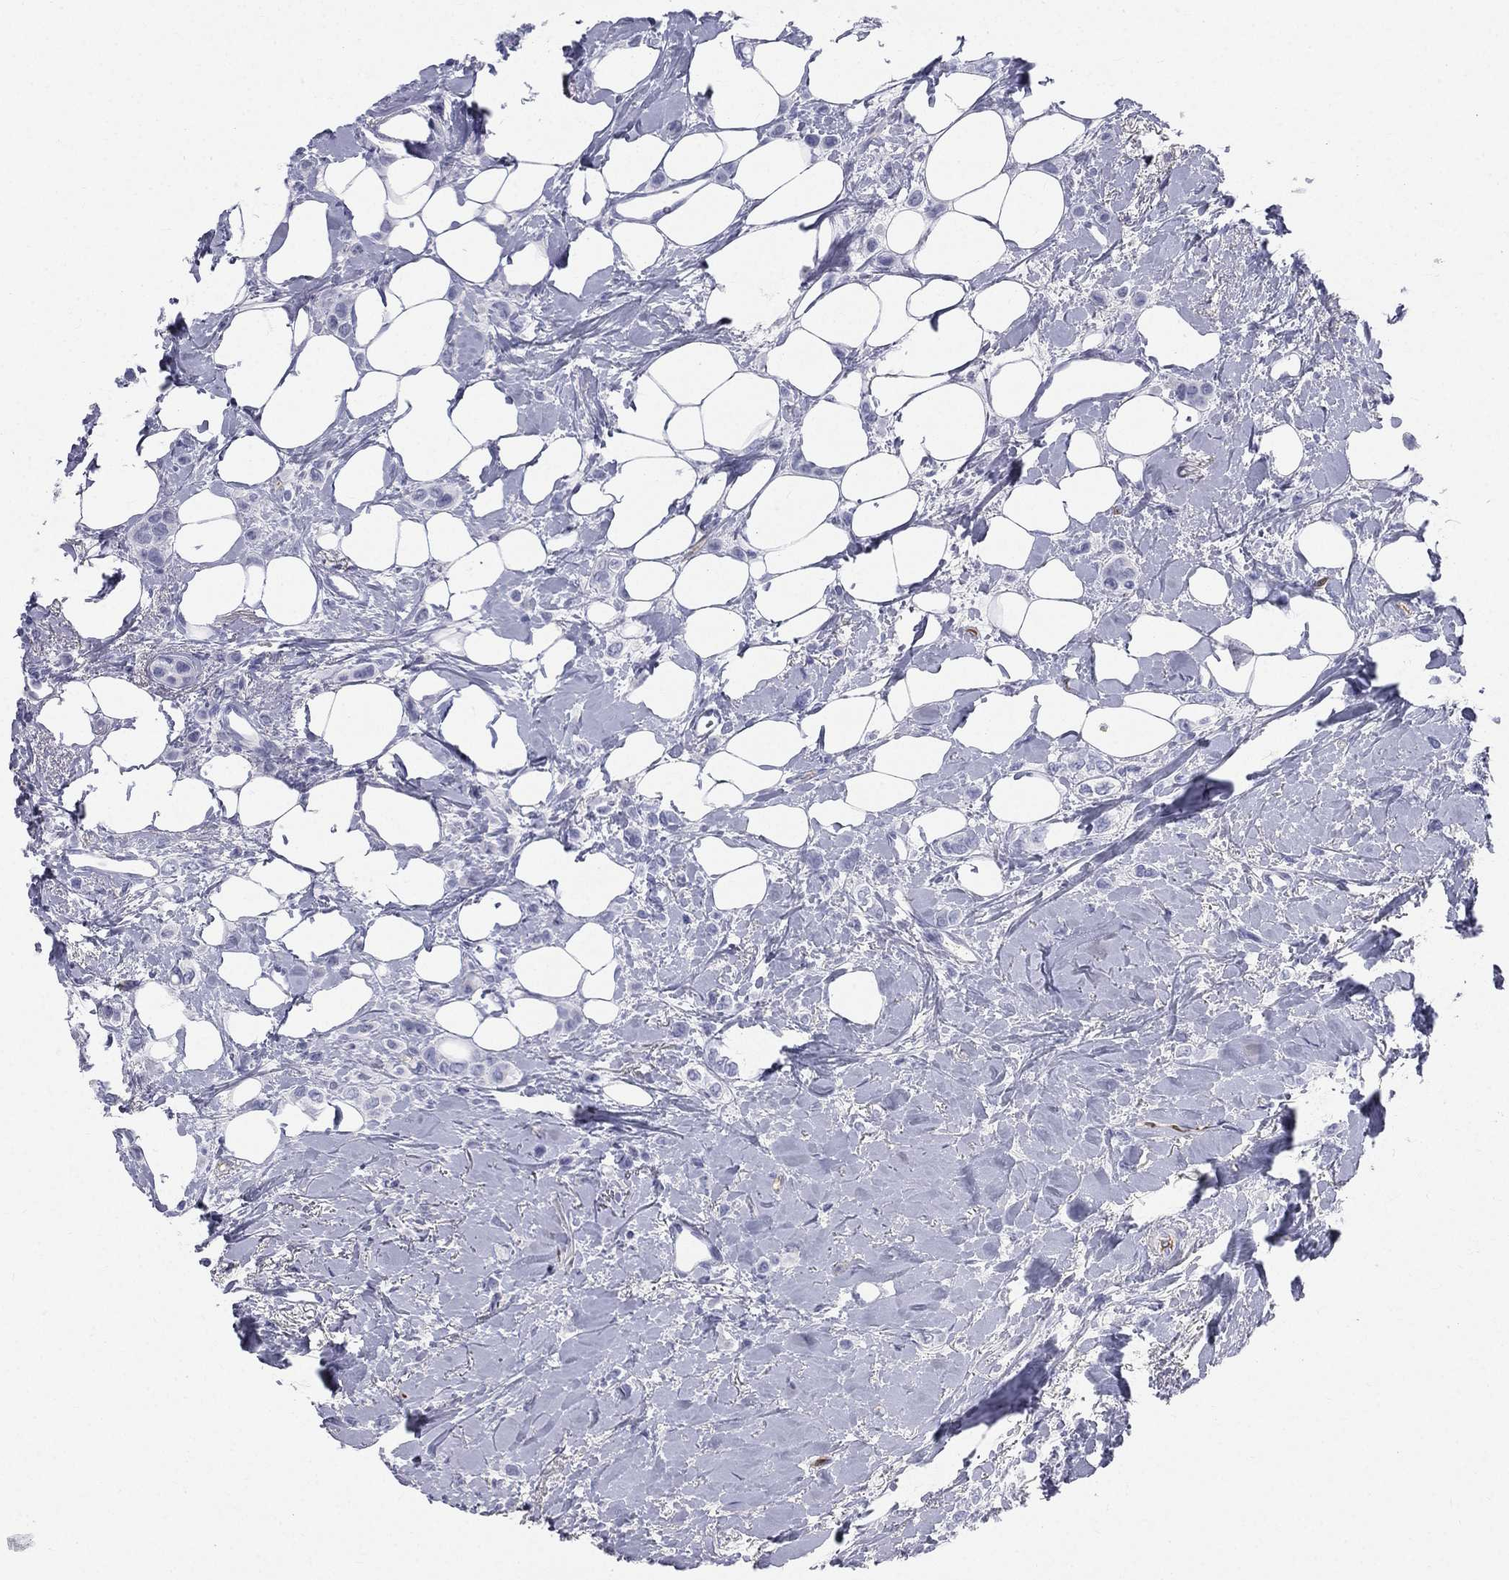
{"staining": {"intensity": "negative", "quantity": "none", "location": "none"}, "tissue": "breast cancer", "cell_type": "Tumor cells", "image_type": "cancer", "snomed": [{"axis": "morphology", "description": "Lobular carcinoma"}, {"axis": "topography", "description": "Breast"}], "caption": "This is a micrograph of immunohistochemistry (IHC) staining of lobular carcinoma (breast), which shows no staining in tumor cells. The staining is performed using DAB (3,3'-diaminobenzidine) brown chromogen with nuclei counter-stained in using hematoxylin.", "gene": "HP", "patient": {"sex": "female", "age": 66}}